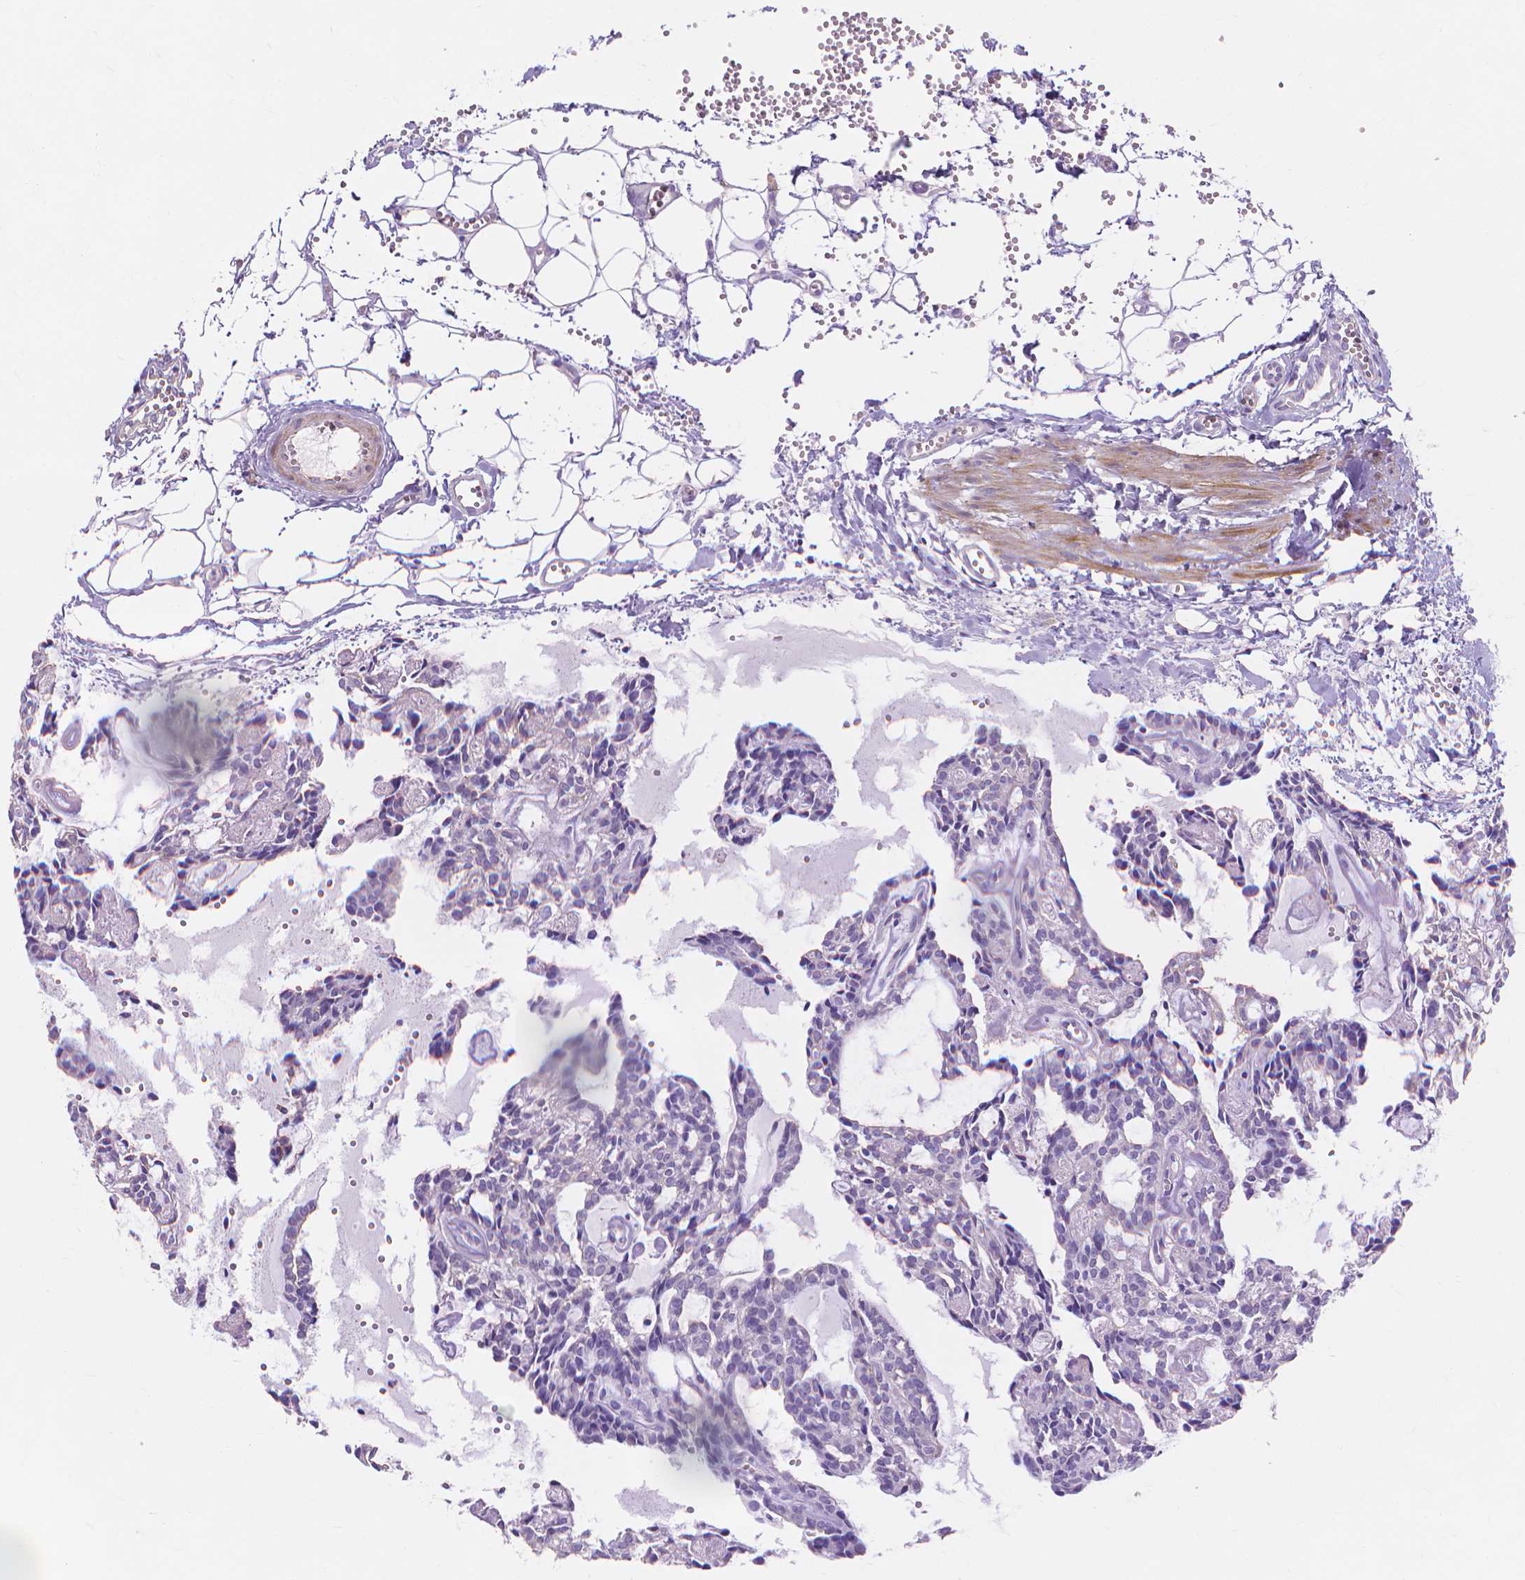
{"staining": {"intensity": "negative", "quantity": "none", "location": "none"}, "tissue": "head and neck cancer", "cell_type": "Tumor cells", "image_type": "cancer", "snomed": [{"axis": "morphology", "description": "Adenocarcinoma, NOS"}, {"axis": "topography", "description": "Head-Neck"}], "caption": "High power microscopy image of an IHC histopathology image of adenocarcinoma (head and neck), revealing no significant positivity in tumor cells.", "gene": "MBLAC1", "patient": {"sex": "female", "age": 62}}